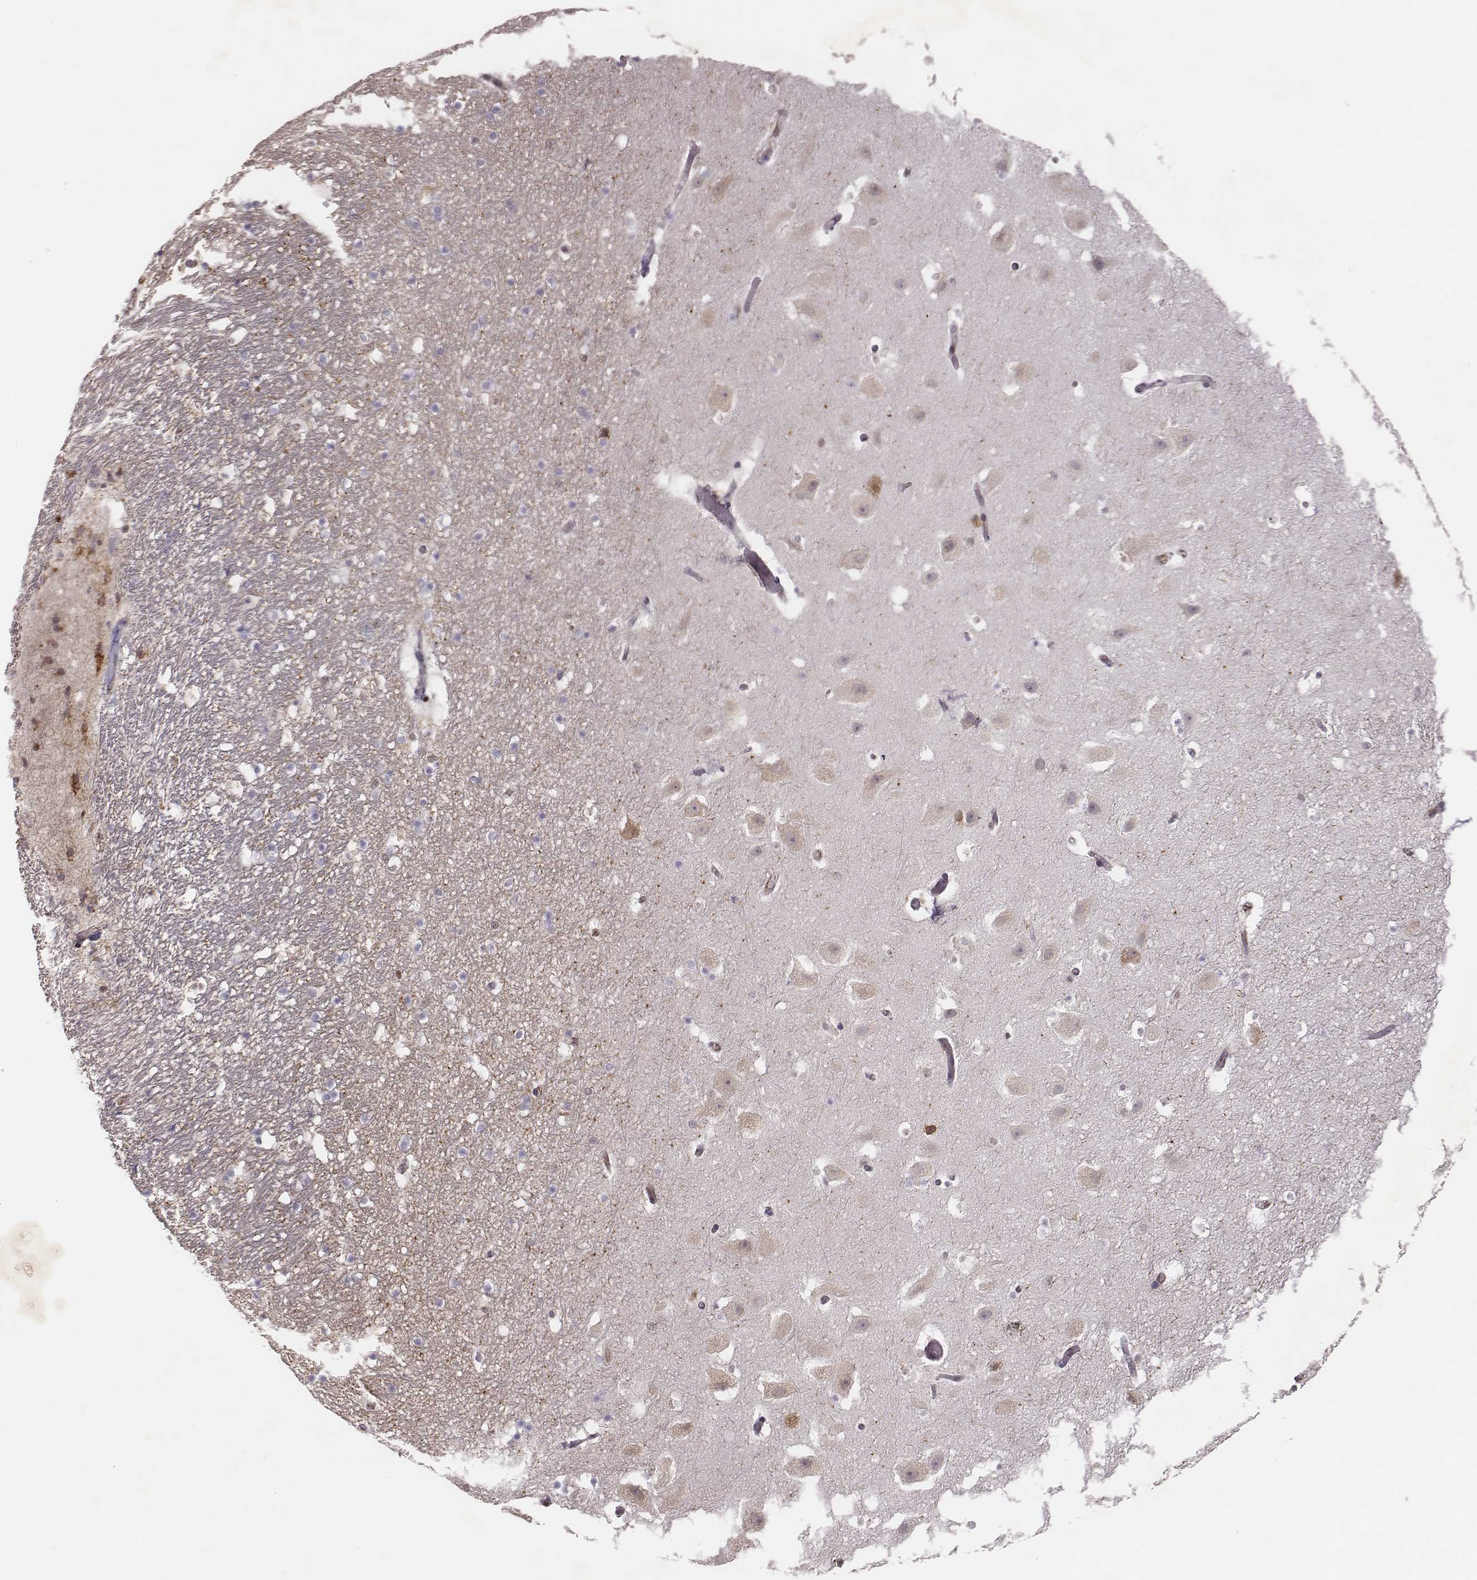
{"staining": {"intensity": "negative", "quantity": "none", "location": "none"}, "tissue": "hippocampus", "cell_type": "Glial cells", "image_type": "normal", "snomed": [{"axis": "morphology", "description": "Normal tissue, NOS"}, {"axis": "topography", "description": "Hippocampus"}], "caption": "This is a micrograph of immunohistochemistry staining of benign hippocampus, which shows no staining in glial cells.", "gene": "WDR59", "patient": {"sex": "male", "age": 26}}